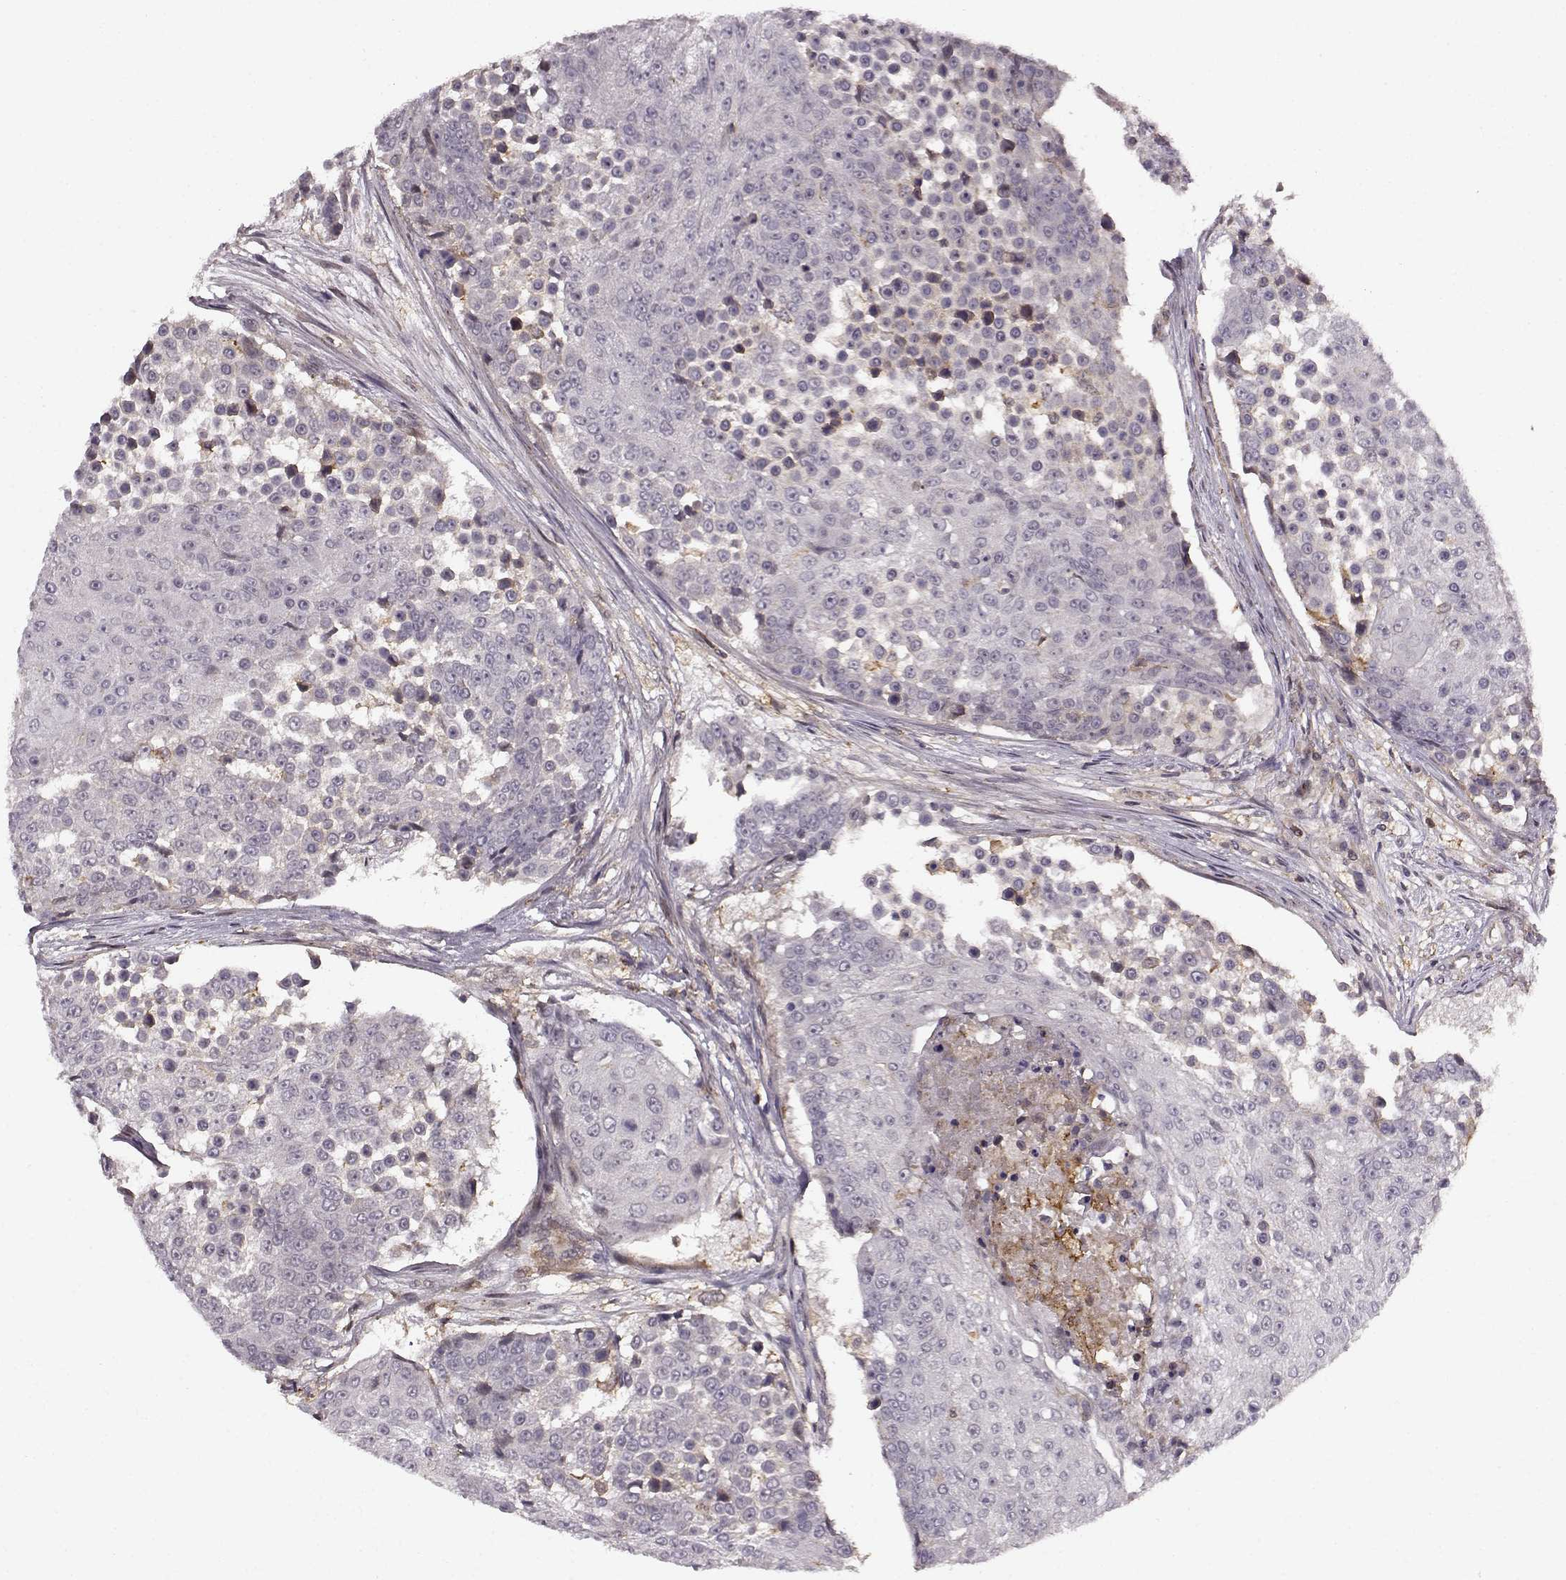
{"staining": {"intensity": "negative", "quantity": "none", "location": "none"}, "tissue": "urothelial cancer", "cell_type": "Tumor cells", "image_type": "cancer", "snomed": [{"axis": "morphology", "description": "Urothelial carcinoma, High grade"}, {"axis": "topography", "description": "Urinary bladder"}], "caption": "Immunohistochemistry of urothelial cancer demonstrates no staining in tumor cells.", "gene": "MFSD1", "patient": {"sex": "female", "age": 63}}